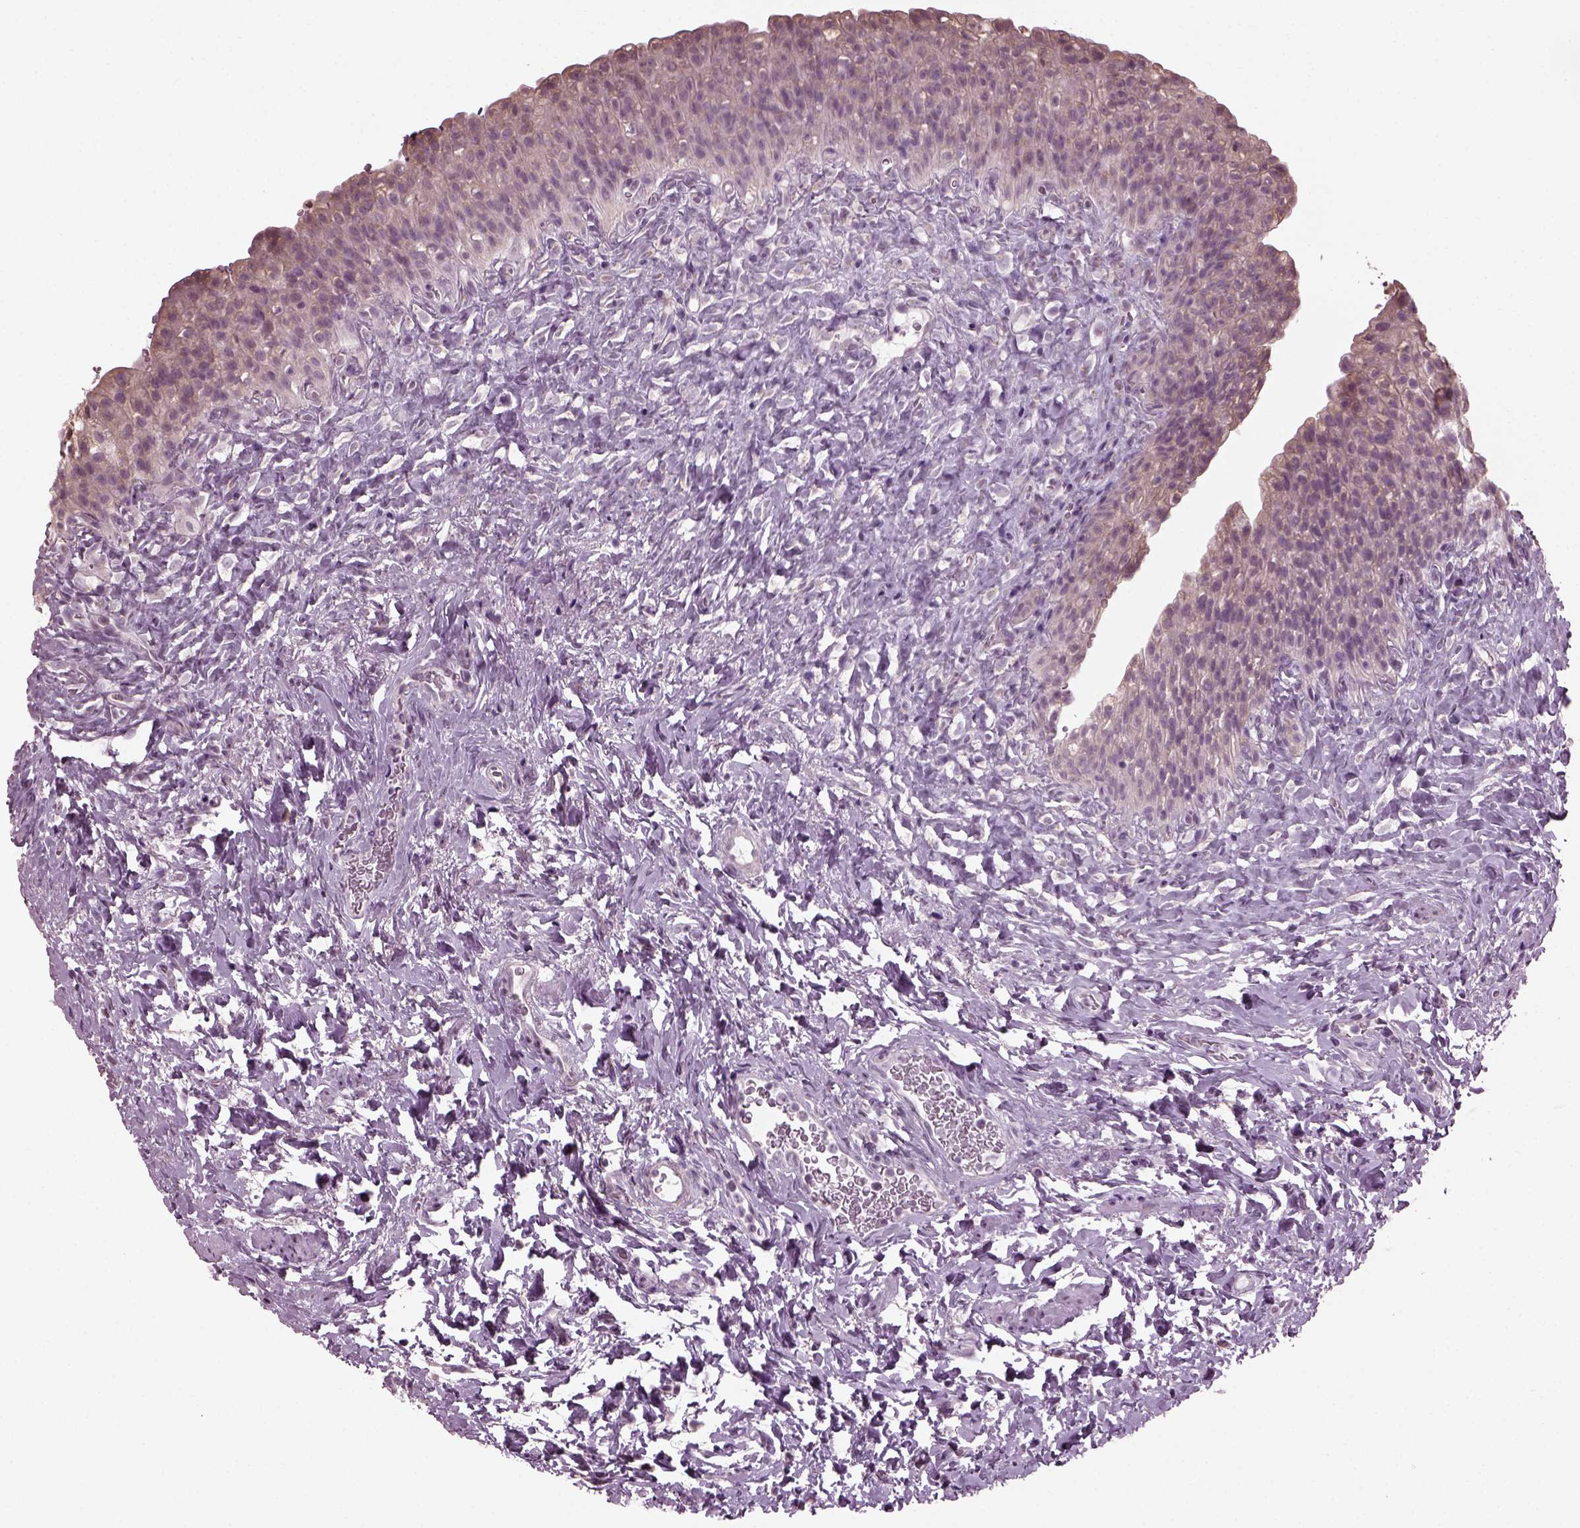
{"staining": {"intensity": "weak", "quantity": ">75%", "location": "cytoplasmic/membranous"}, "tissue": "urinary bladder", "cell_type": "Urothelial cells", "image_type": "normal", "snomed": [{"axis": "morphology", "description": "Normal tissue, NOS"}, {"axis": "topography", "description": "Urinary bladder"}], "caption": "Protein staining of normal urinary bladder shows weak cytoplasmic/membranous expression in approximately >75% of urothelial cells. The staining was performed using DAB (3,3'-diaminobenzidine) to visualize the protein expression in brown, while the nuclei were stained in blue with hematoxylin (Magnification: 20x).", "gene": "CABP5", "patient": {"sex": "male", "age": 76}}